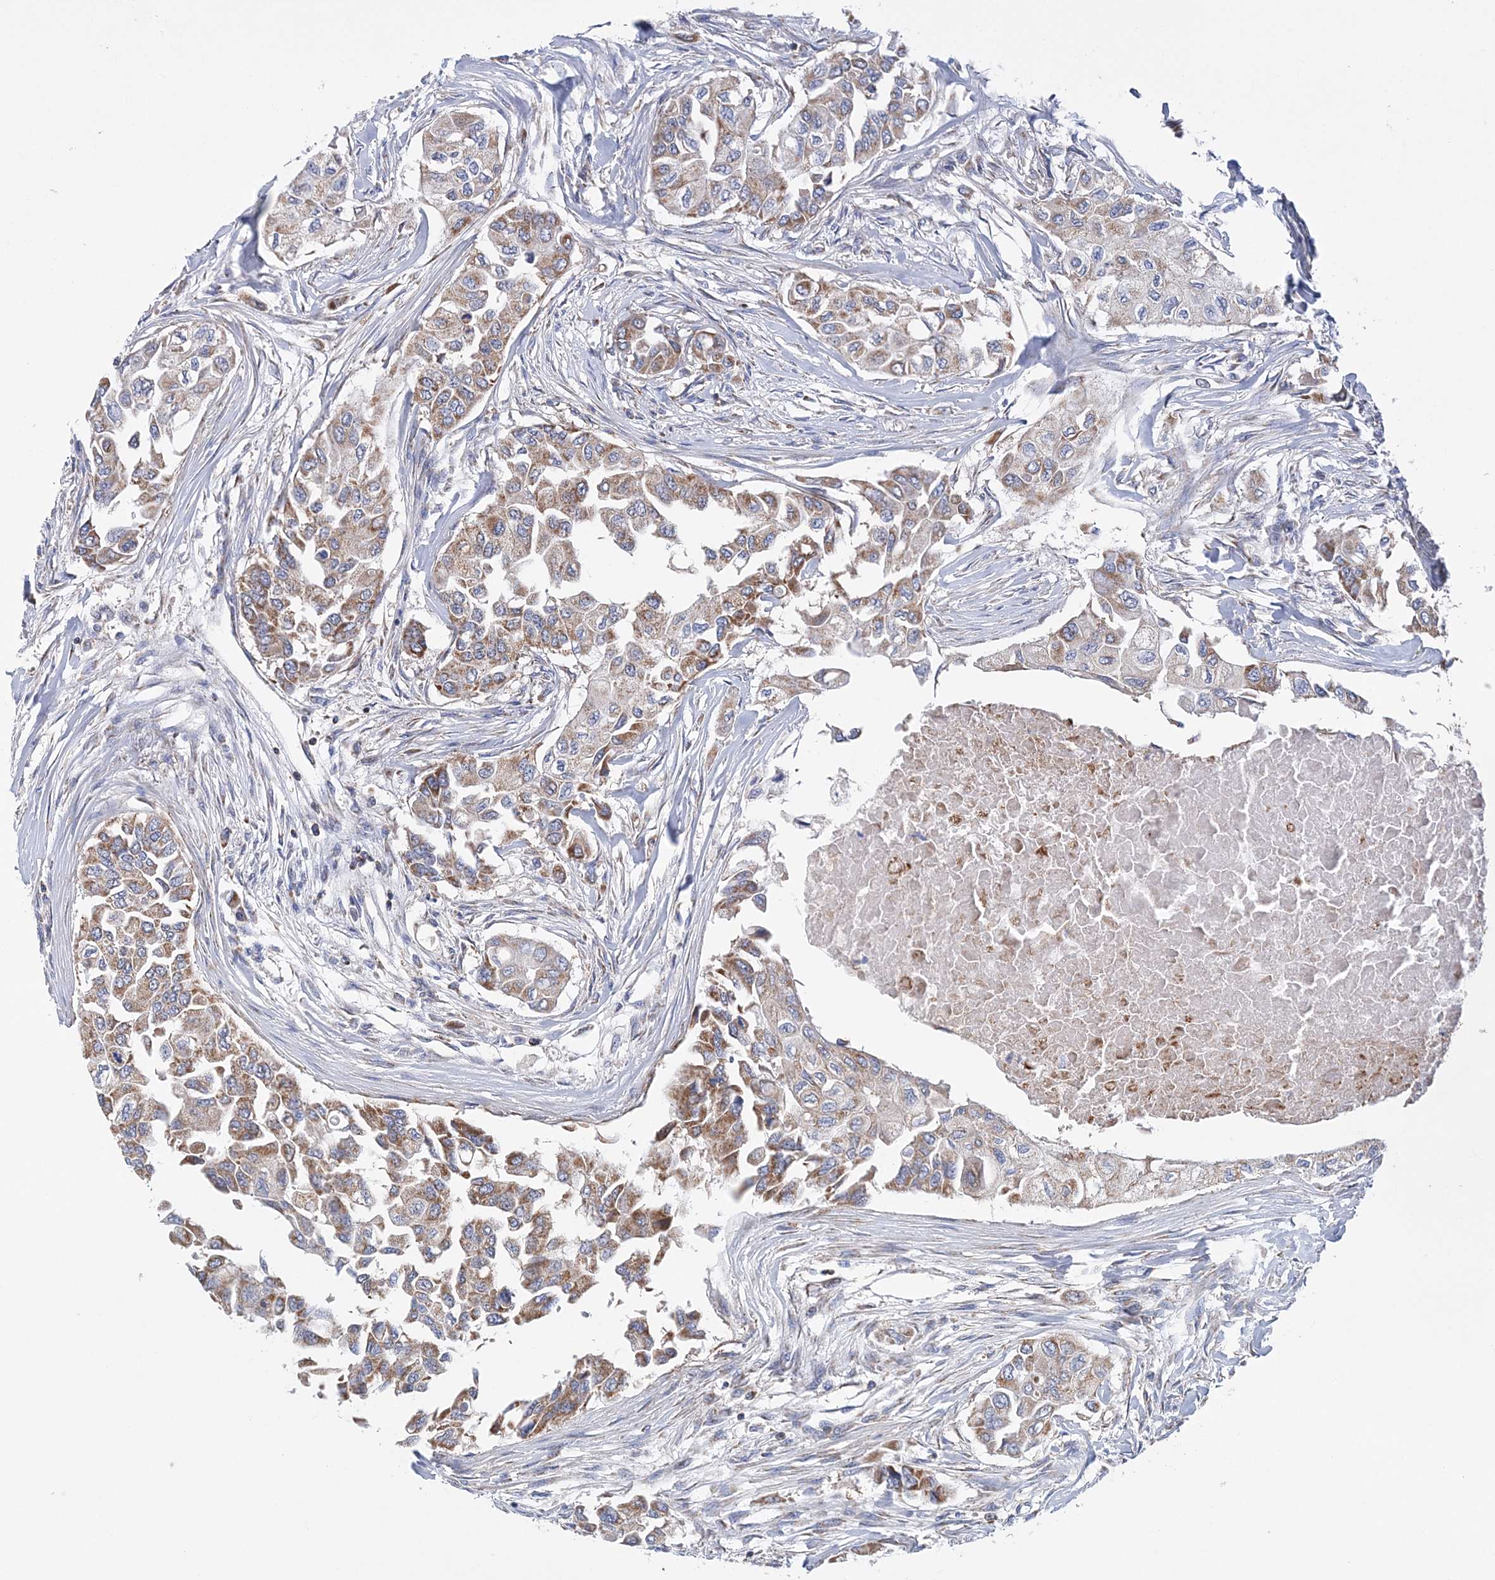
{"staining": {"intensity": "moderate", "quantity": ">75%", "location": "cytoplasmic/membranous"}, "tissue": "breast cancer", "cell_type": "Tumor cells", "image_type": "cancer", "snomed": [{"axis": "morphology", "description": "Normal tissue, NOS"}, {"axis": "morphology", "description": "Duct carcinoma"}, {"axis": "topography", "description": "Breast"}], "caption": "A brown stain labels moderate cytoplasmic/membranous staining of a protein in breast cancer tumor cells. Nuclei are stained in blue.", "gene": "TTC32", "patient": {"sex": "female", "age": 49}}